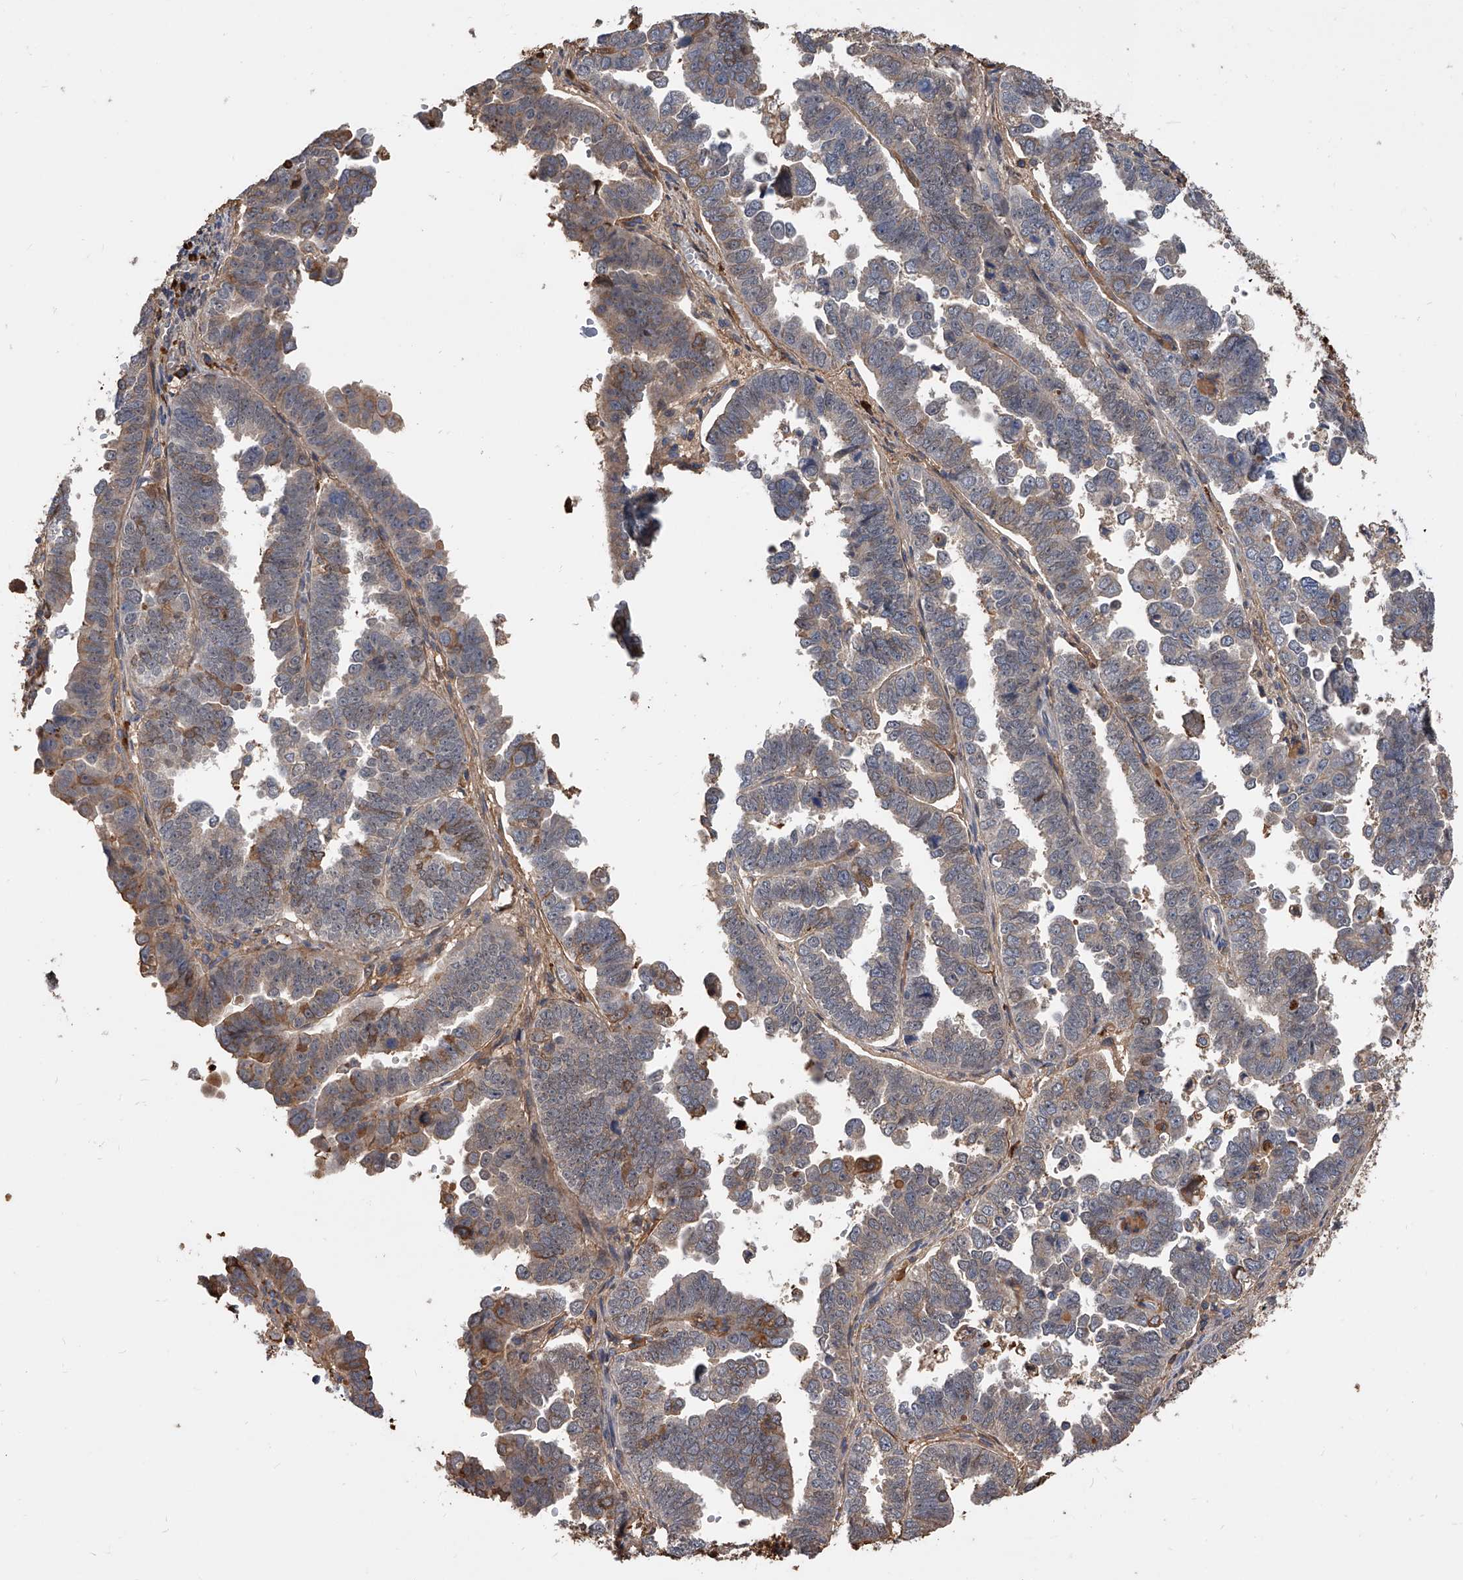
{"staining": {"intensity": "moderate", "quantity": "<25%", "location": "cytoplasmic/membranous"}, "tissue": "endometrial cancer", "cell_type": "Tumor cells", "image_type": "cancer", "snomed": [{"axis": "morphology", "description": "Adenocarcinoma, NOS"}, {"axis": "topography", "description": "Endometrium"}], "caption": "Immunohistochemistry (DAB) staining of human adenocarcinoma (endometrial) shows moderate cytoplasmic/membranous protein staining in about <25% of tumor cells.", "gene": "ZNF25", "patient": {"sex": "female", "age": 75}}